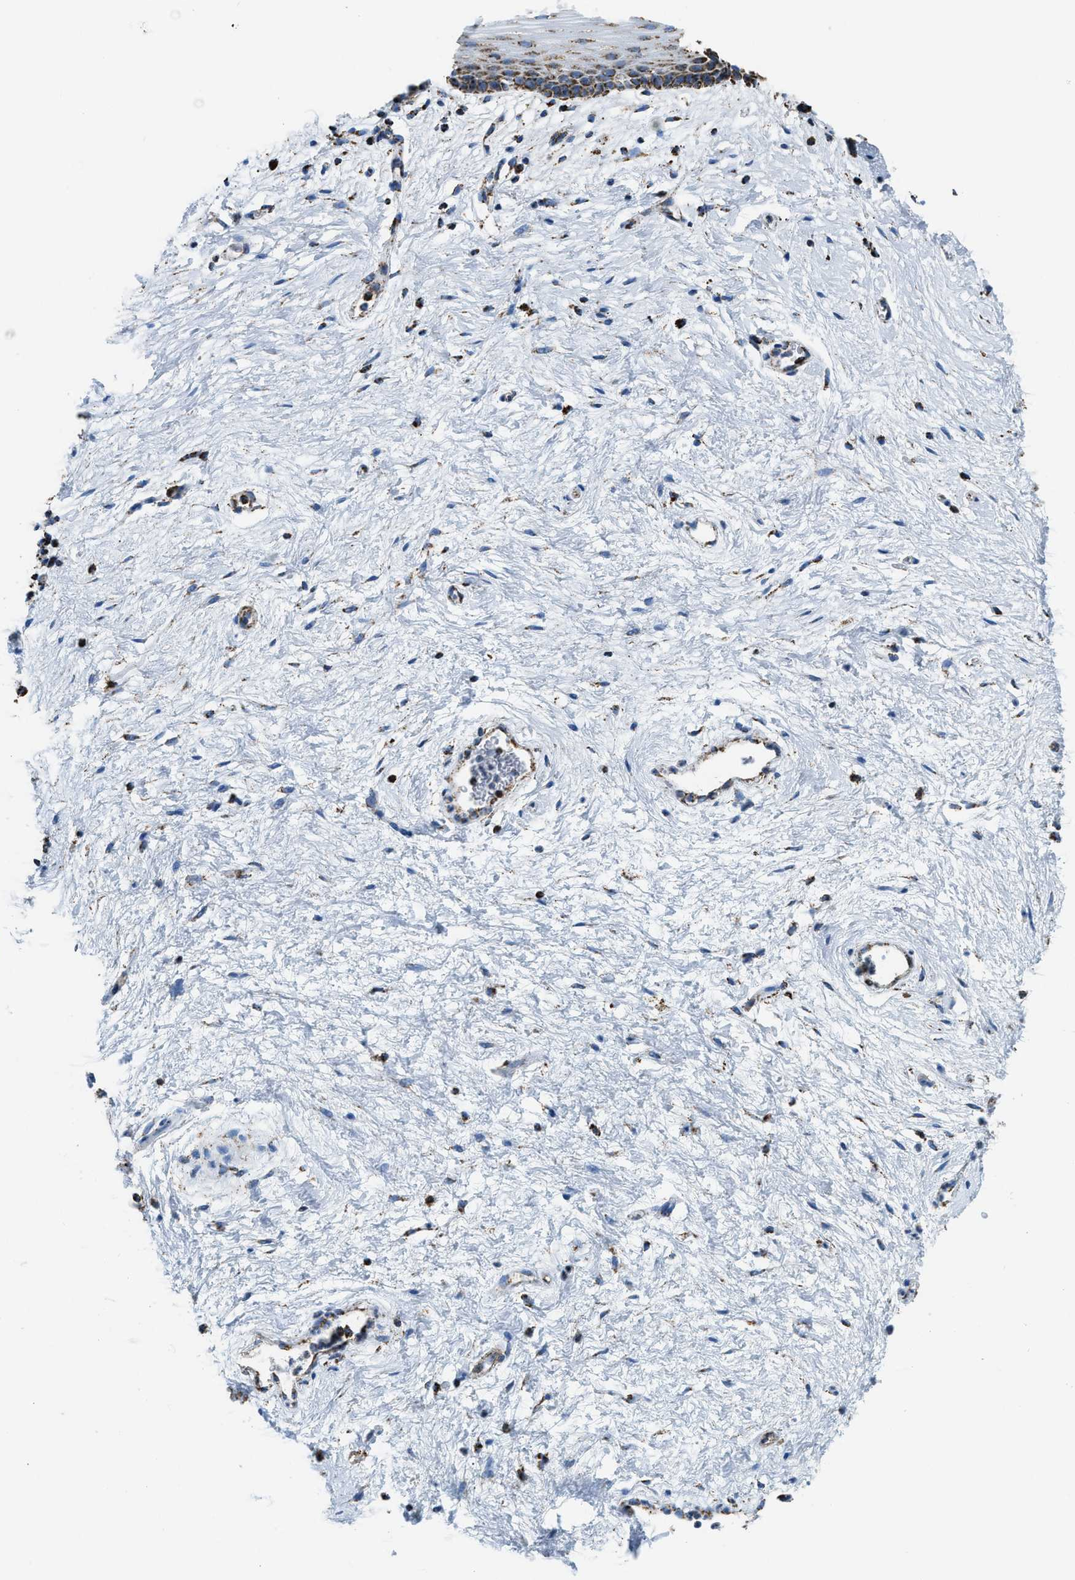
{"staining": {"intensity": "moderate", "quantity": ">75%", "location": "cytoplasmic/membranous"}, "tissue": "vagina", "cell_type": "Squamous epithelial cells", "image_type": "normal", "snomed": [{"axis": "morphology", "description": "Normal tissue, NOS"}, {"axis": "topography", "description": "Vagina"}], "caption": "Protein expression analysis of benign vagina exhibits moderate cytoplasmic/membranous positivity in about >75% of squamous epithelial cells. (brown staining indicates protein expression, while blue staining denotes nuclei).", "gene": "ETFB", "patient": {"sex": "female", "age": 44}}